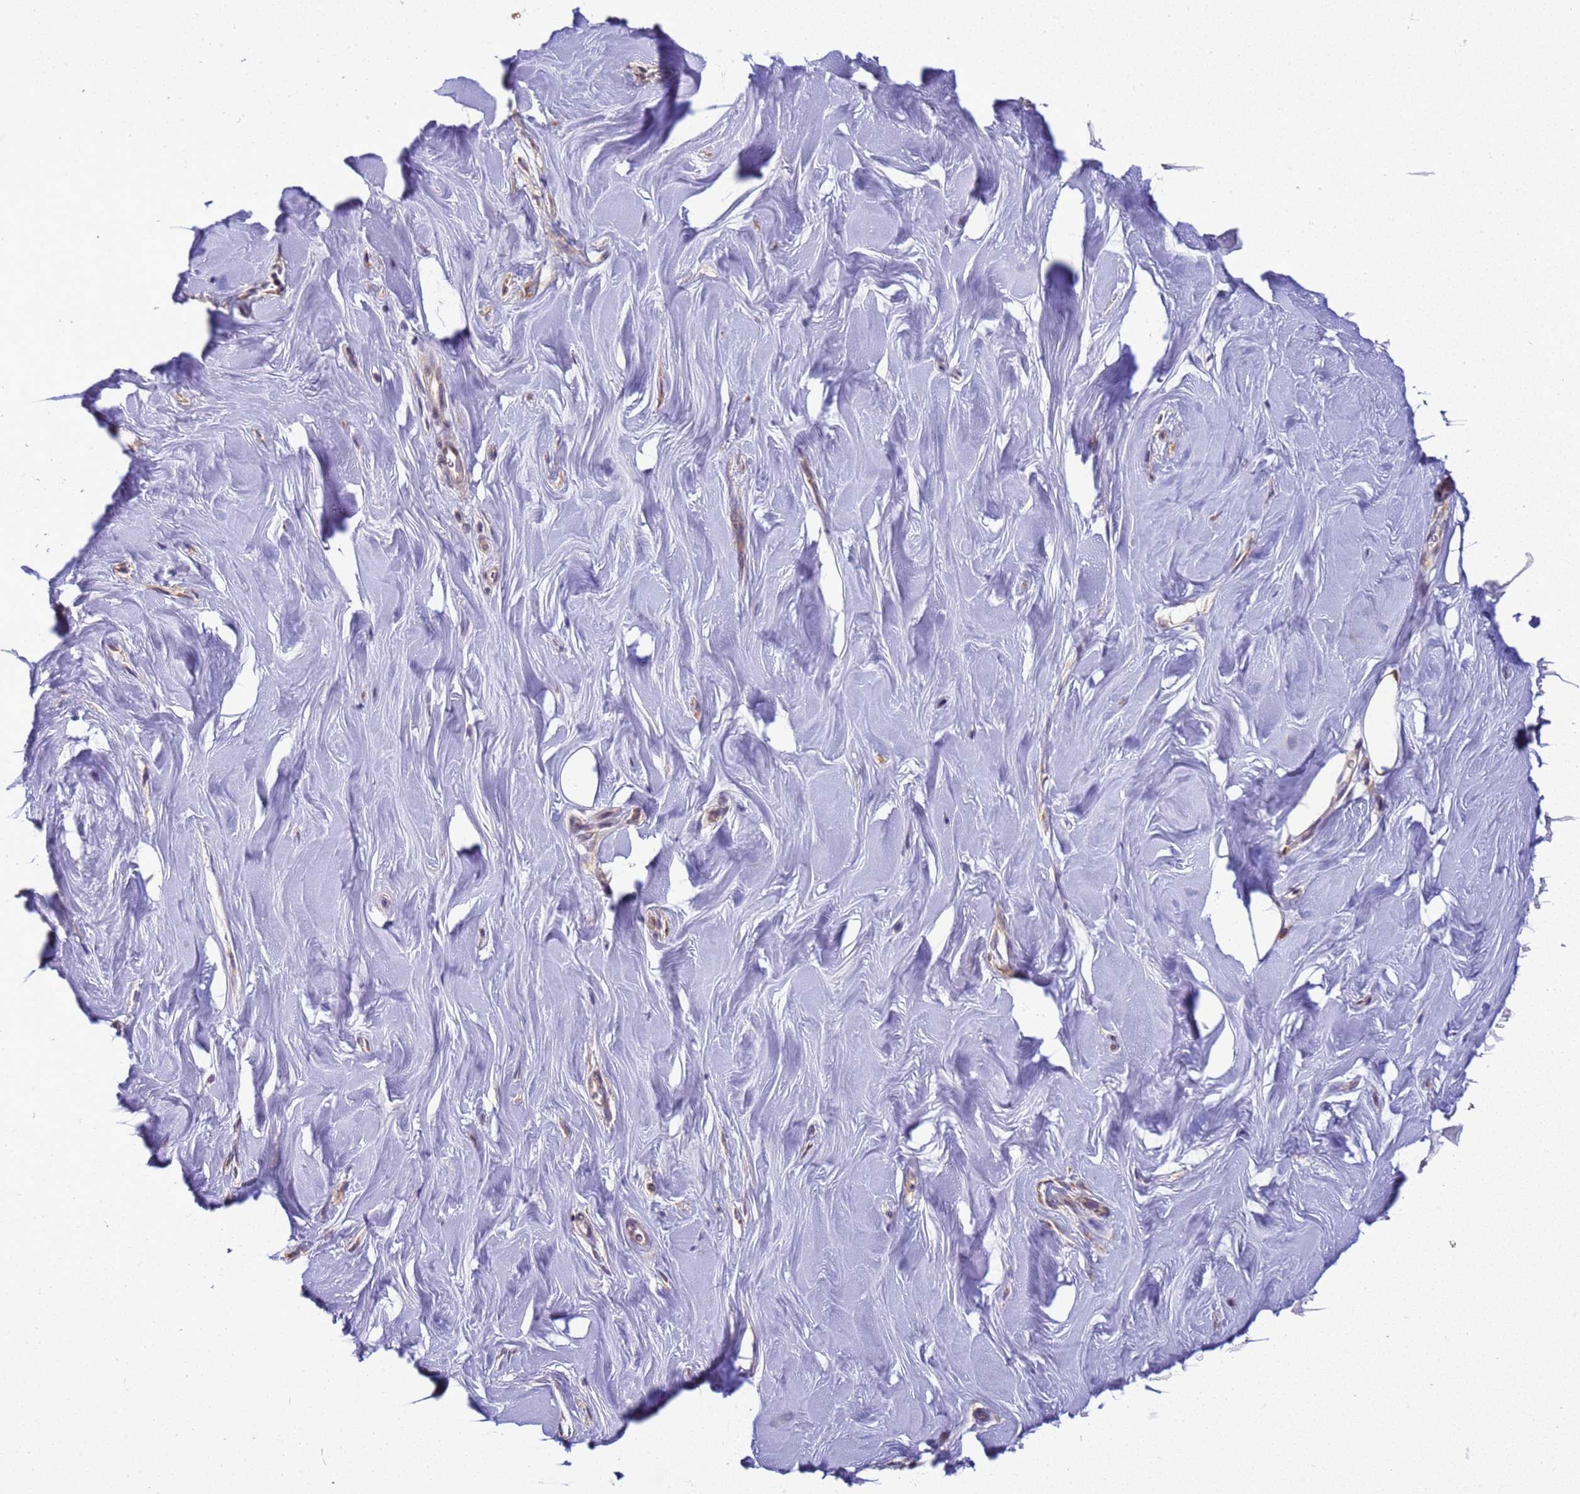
{"staining": {"intensity": "weak", "quantity": ">75%", "location": "cytoplasmic/membranous"}, "tissue": "adipose tissue", "cell_type": "Adipocytes", "image_type": "normal", "snomed": [{"axis": "morphology", "description": "Normal tissue, NOS"}, {"axis": "topography", "description": "Breast"}], "caption": "This is an image of immunohistochemistry (IHC) staining of normal adipose tissue, which shows weak staining in the cytoplasmic/membranous of adipocytes.", "gene": "DDI2", "patient": {"sex": "female", "age": 26}}